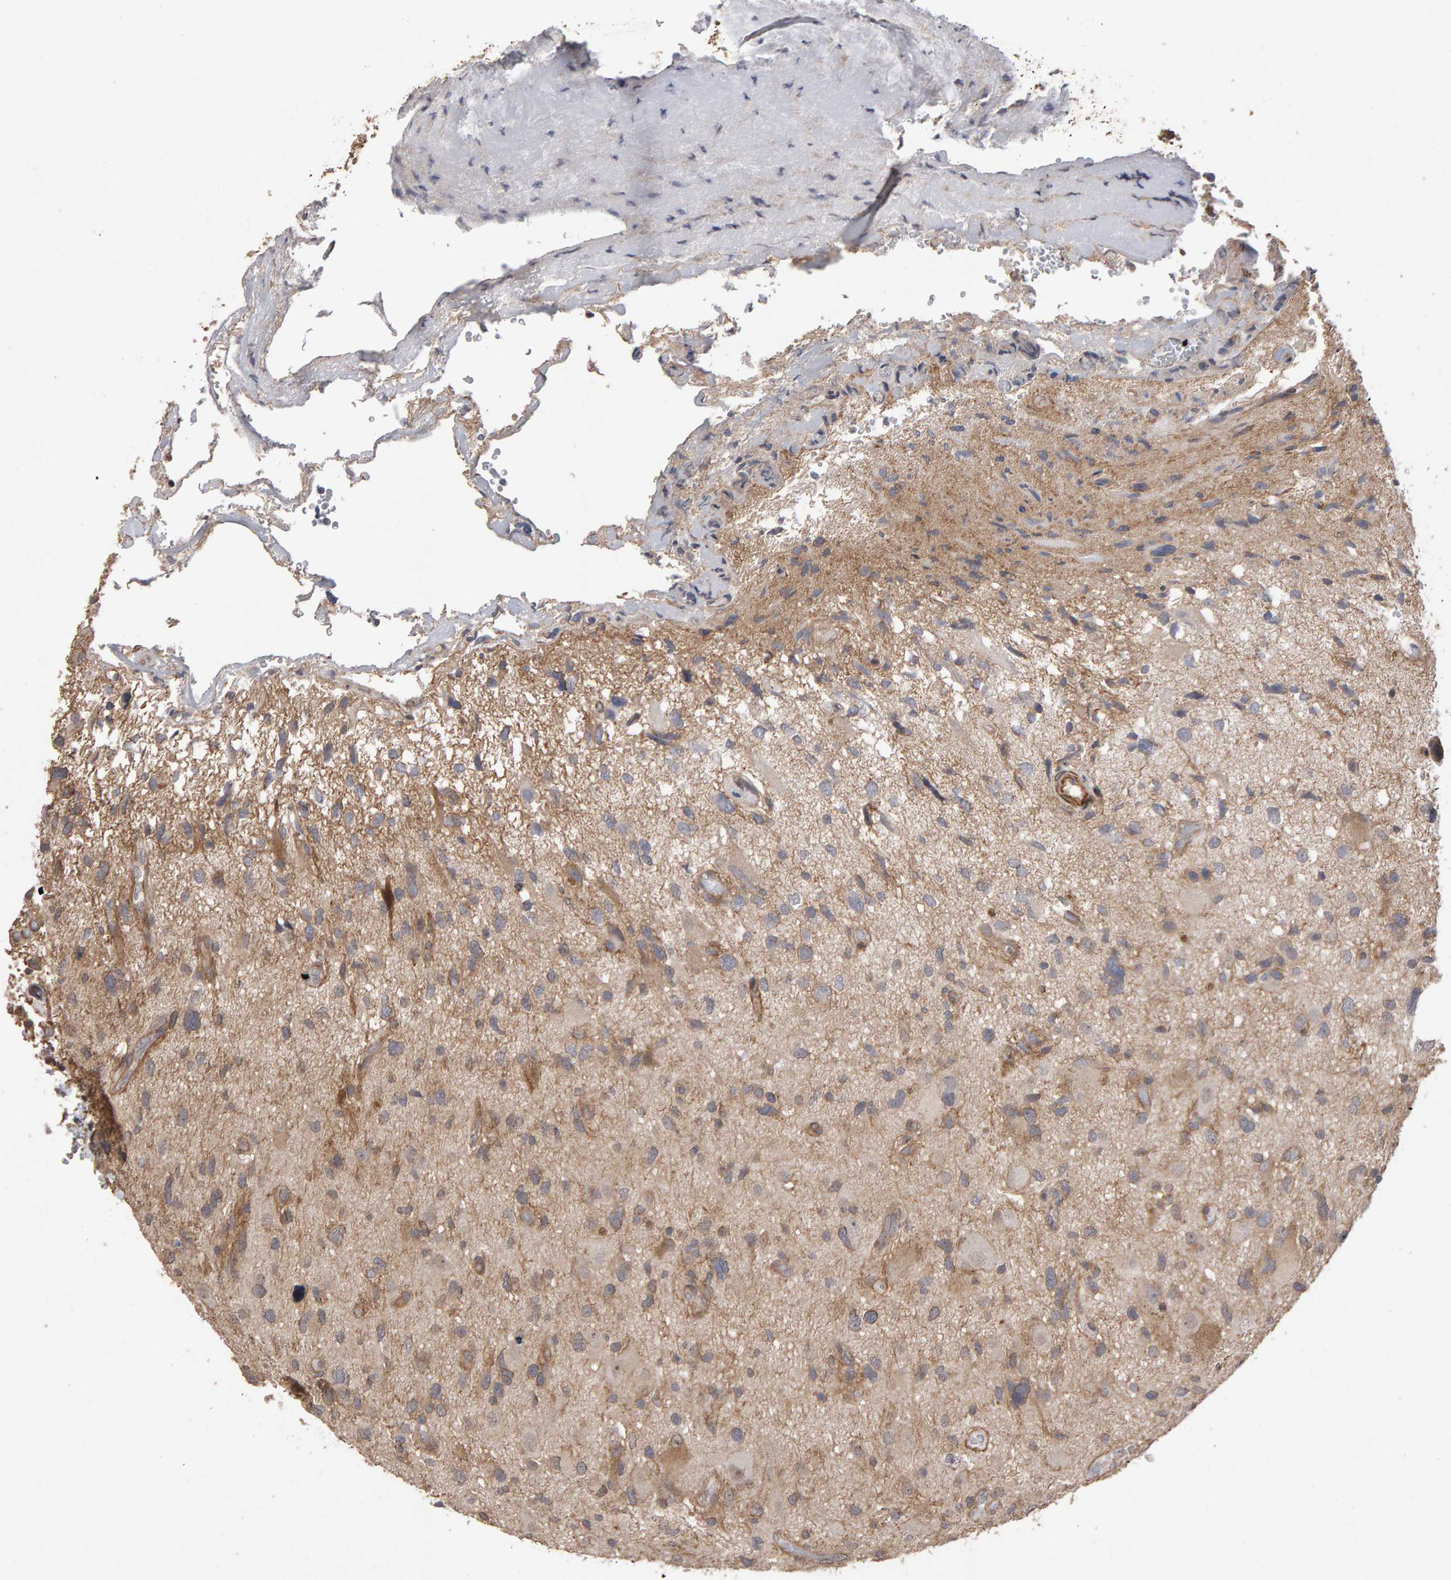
{"staining": {"intensity": "moderate", "quantity": "25%-75%", "location": "cytoplasmic/membranous"}, "tissue": "glioma", "cell_type": "Tumor cells", "image_type": "cancer", "snomed": [{"axis": "morphology", "description": "Glioma, malignant, High grade"}, {"axis": "topography", "description": "Brain"}], "caption": "A brown stain labels moderate cytoplasmic/membranous expression of a protein in malignant high-grade glioma tumor cells. The staining was performed using DAB to visualize the protein expression in brown, while the nuclei were stained in blue with hematoxylin (Magnification: 20x).", "gene": "SCRIB", "patient": {"sex": "male", "age": 33}}